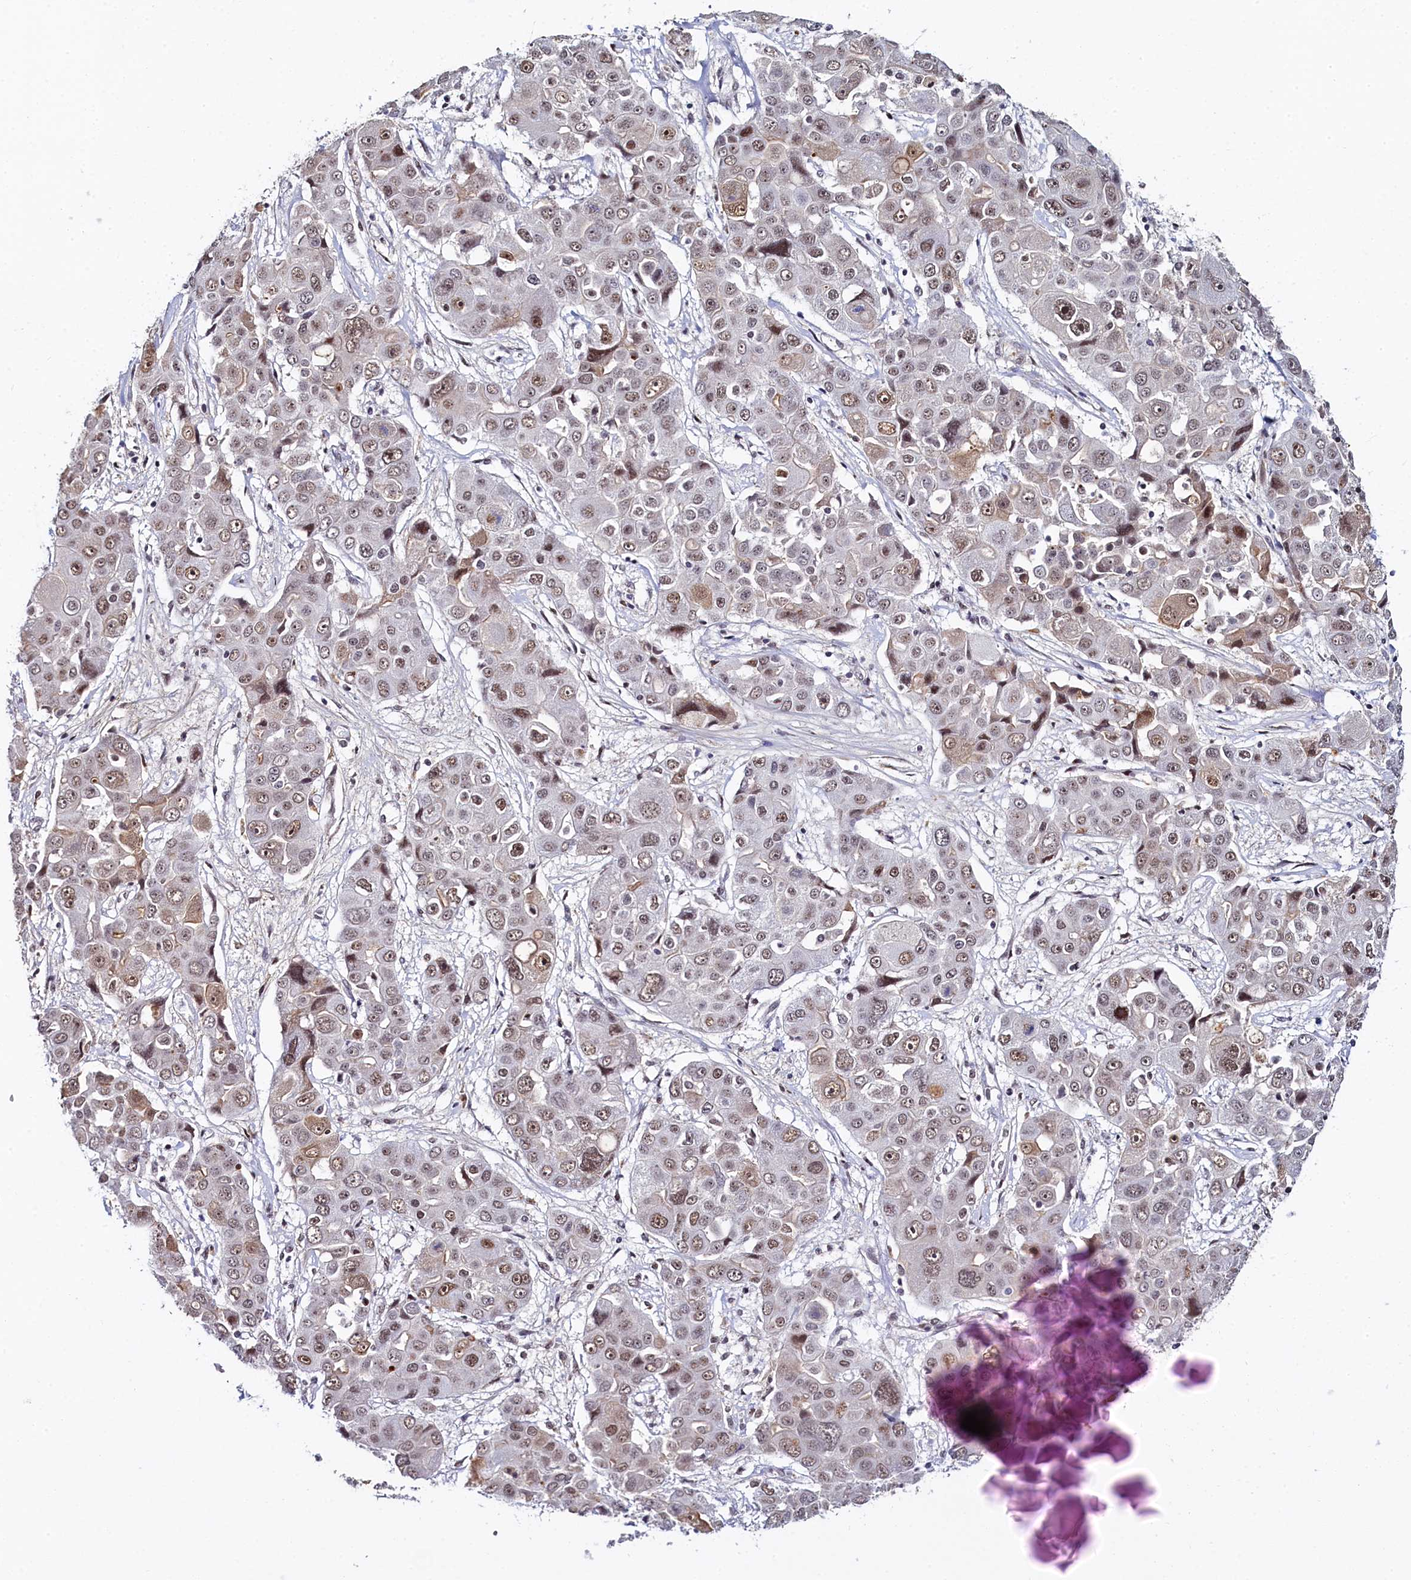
{"staining": {"intensity": "moderate", "quantity": ">75%", "location": "nuclear"}, "tissue": "liver cancer", "cell_type": "Tumor cells", "image_type": "cancer", "snomed": [{"axis": "morphology", "description": "Cholangiocarcinoma"}, {"axis": "topography", "description": "Liver"}], "caption": "A medium amount of moderate nuclear staining is appreciated in about >75% of tumor cells in cholangiocarcinoma (liver) tissue.", "gene": "INTS14", "patient": {"sex": "male", "age": 67}}